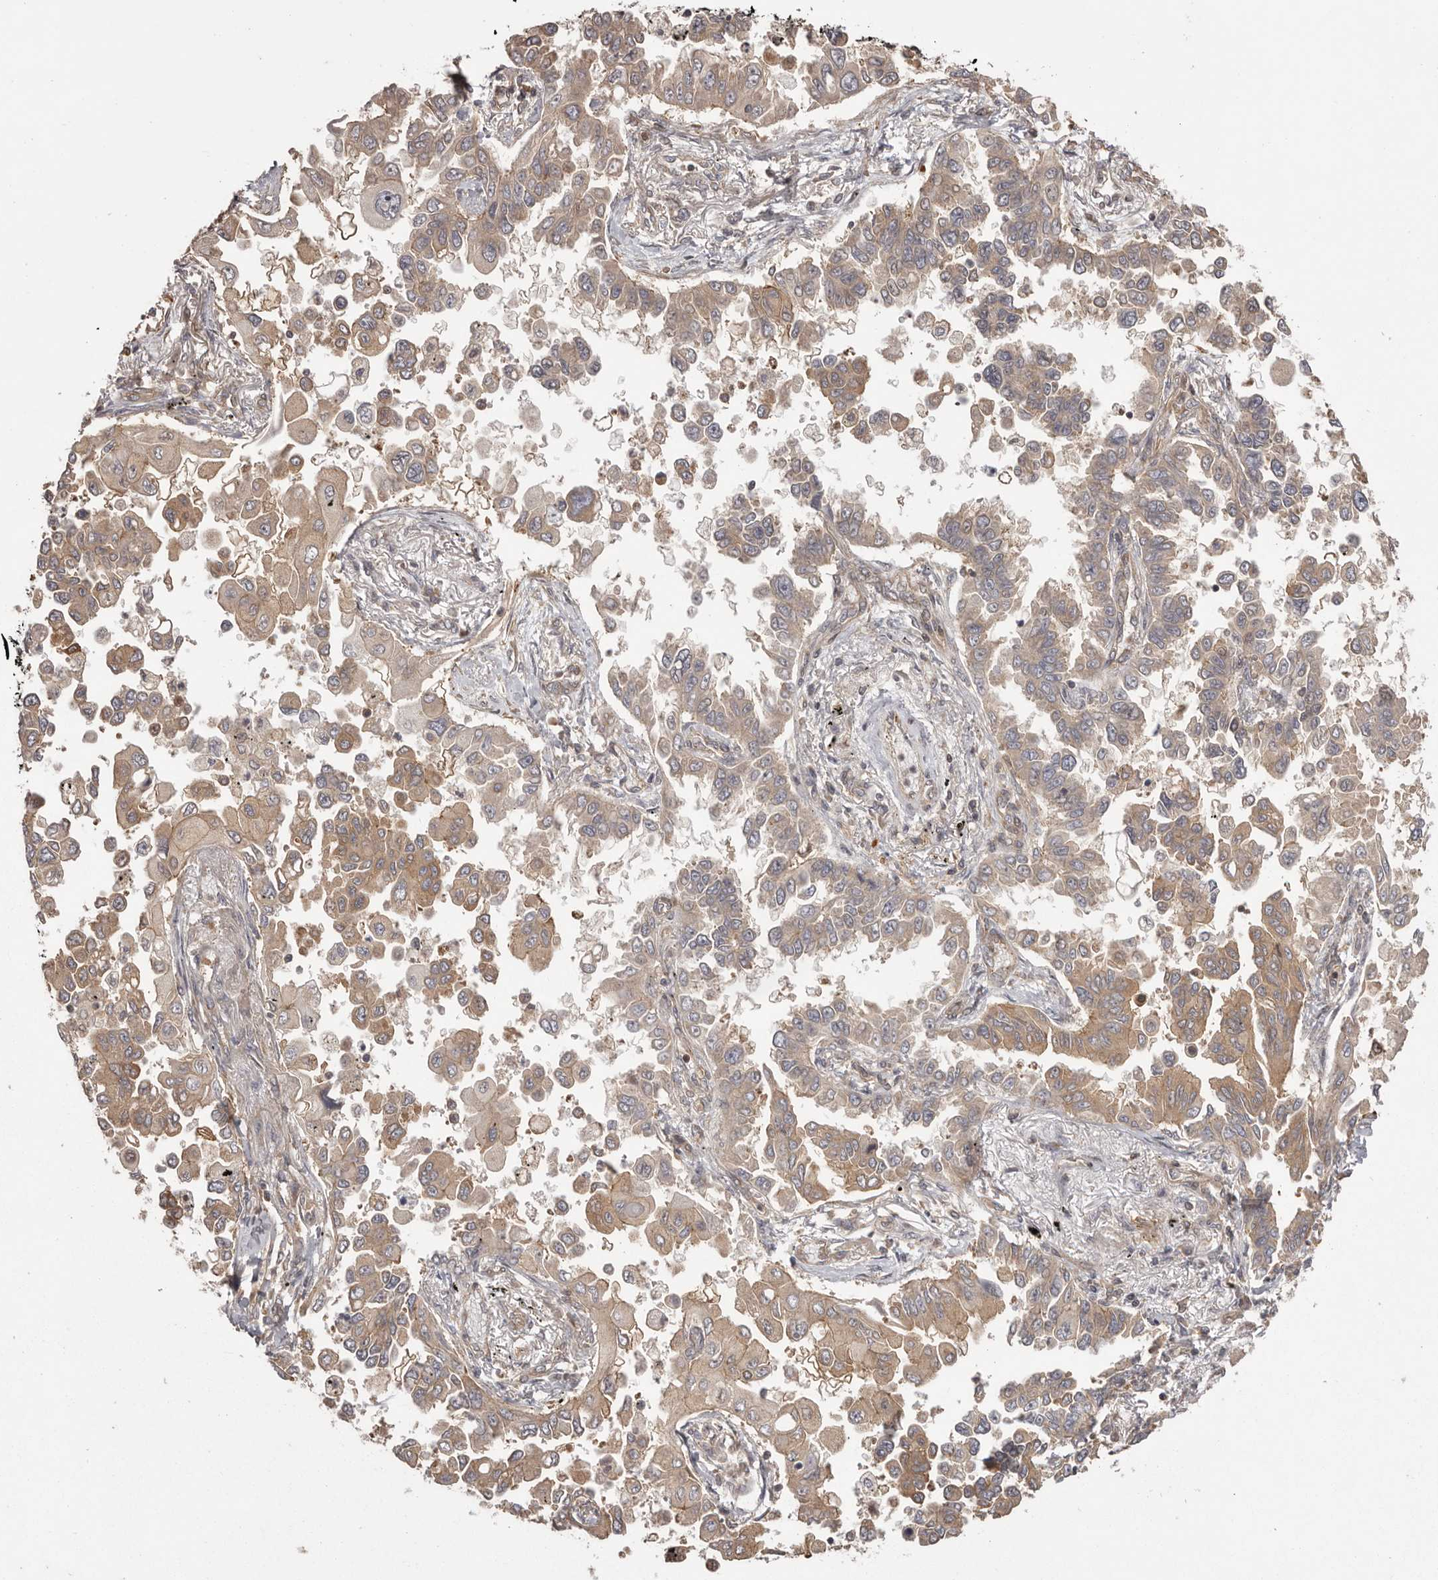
{"staining": {"intensity": "moderate", "quantity": ">75%", "location": "cytoplasmic/membranous"}, "tissue": "lung cancer", "cell_type": "Tumor cells", "image_type": "cancer", "snomed": [{"axis": "morphology", "description": "Adenocarcinoma, NOS"}, {"axis": "topography", "description": "Lung"}], "caption": "Moderate cytoplasmic/membranous expression for a protein is present in approximately >75% of tumor cells of lung adenocarcinoma using IHC.", "gene": "NFKBIA", "patient": {"sex": "female", "age": 67}}